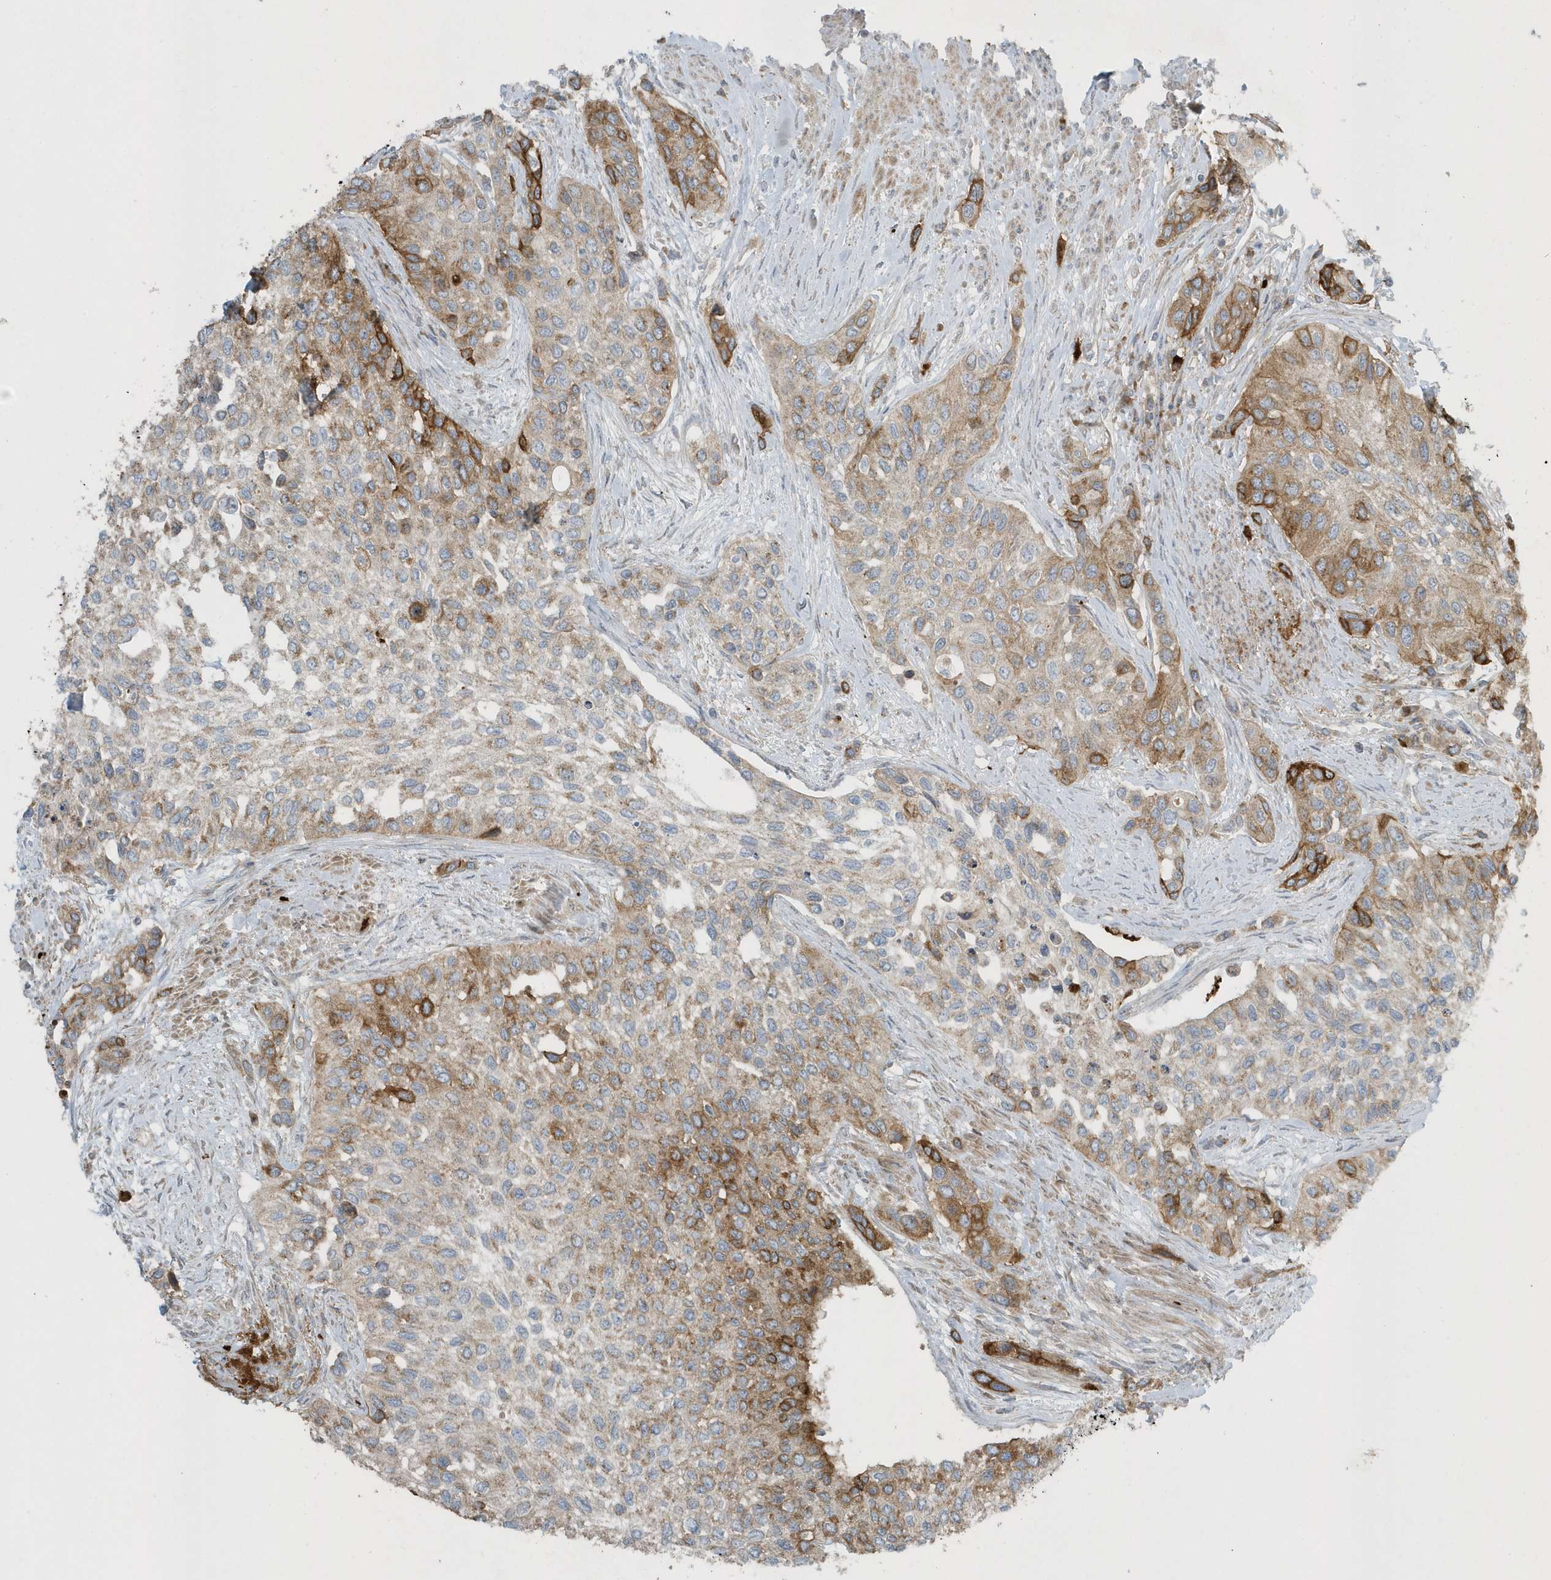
{"staining": {"intensity": "moderate", "quantity": "25%-75%", "location": "cytoplasmic/membranous"}, "tissue": "urothelial cancer", "cell_type": "Tumor cells", "image_type": "cancer", "snomed": [{"axis": "morphology", "description": "Normal tissue, NOS"}, {"axis": "morphology", "description": "Urothelial carcinoma, High grade"}, {"axis": "topography", "description": "Vascular tissue"}, {"axis": "topography", "description": "Urinary bladder"}], "caption": "The image shows staining of urothelial carcinoma (high-grade), revealing moderate cytoplasmic/membranous protein positivity (brown color) within tumor cells.", "gene": "SLC38A2", "patient": {"sex": "female", "age": 56}}